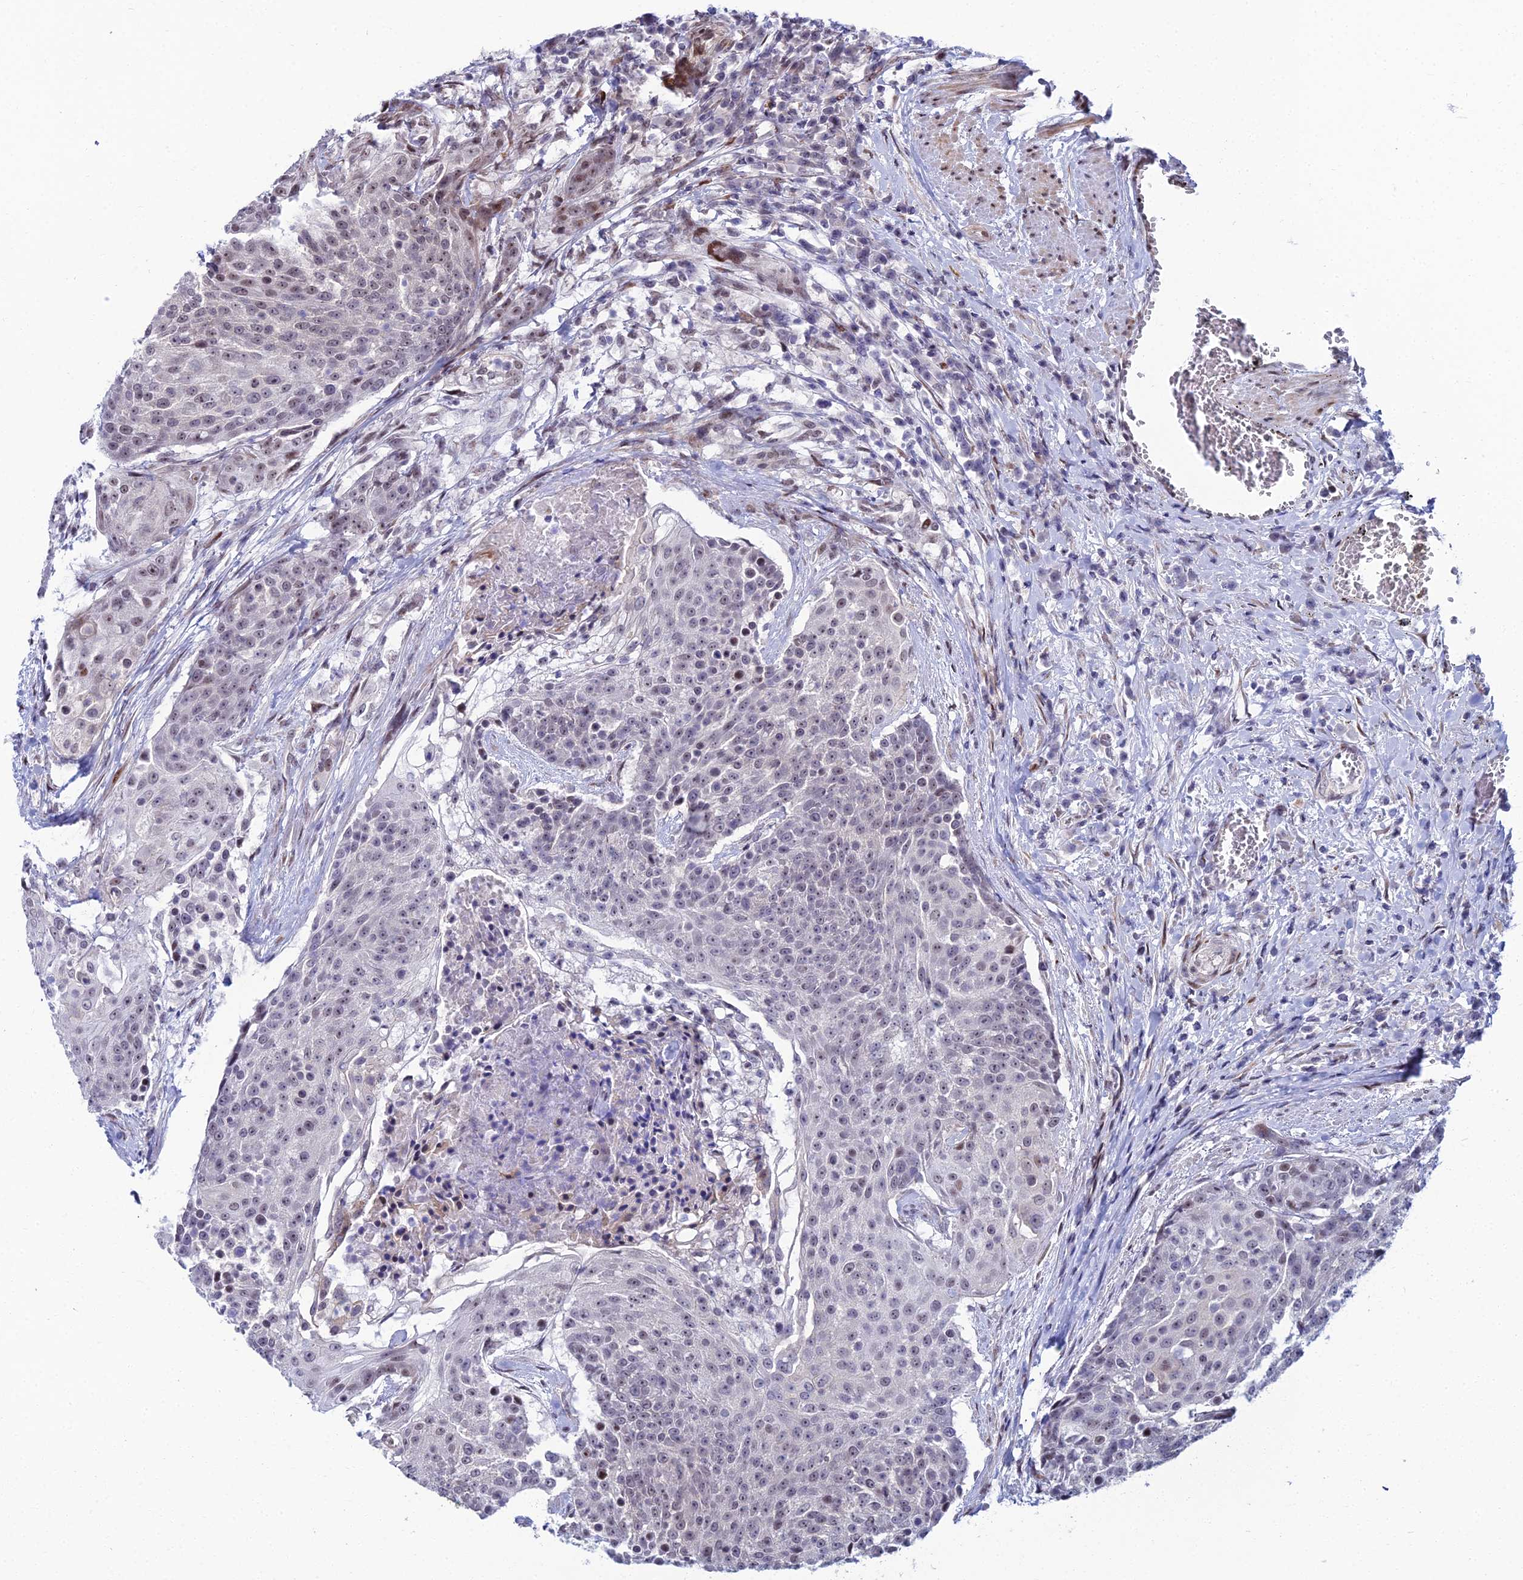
{"staining": {"intensity": "weak", "quantity": "<25%", "location": "nuclear"}, "tissue": "urothelial cancer", "cell_type": "Tumor cells", "image_type": "cancer", "snomed": [{"axis": "morphology", "description": "Urothelial carcinoma, High grade"}, {"axis": "topography", "description": "Urinary bladder"}], "caption": "DAB immunohistochemical staining of human urothelial carcinoma (high-grade) displays no significant expression in tumor cells.", "gene": "ZNF668", "patient": {"sex": "female", "age": 63}}